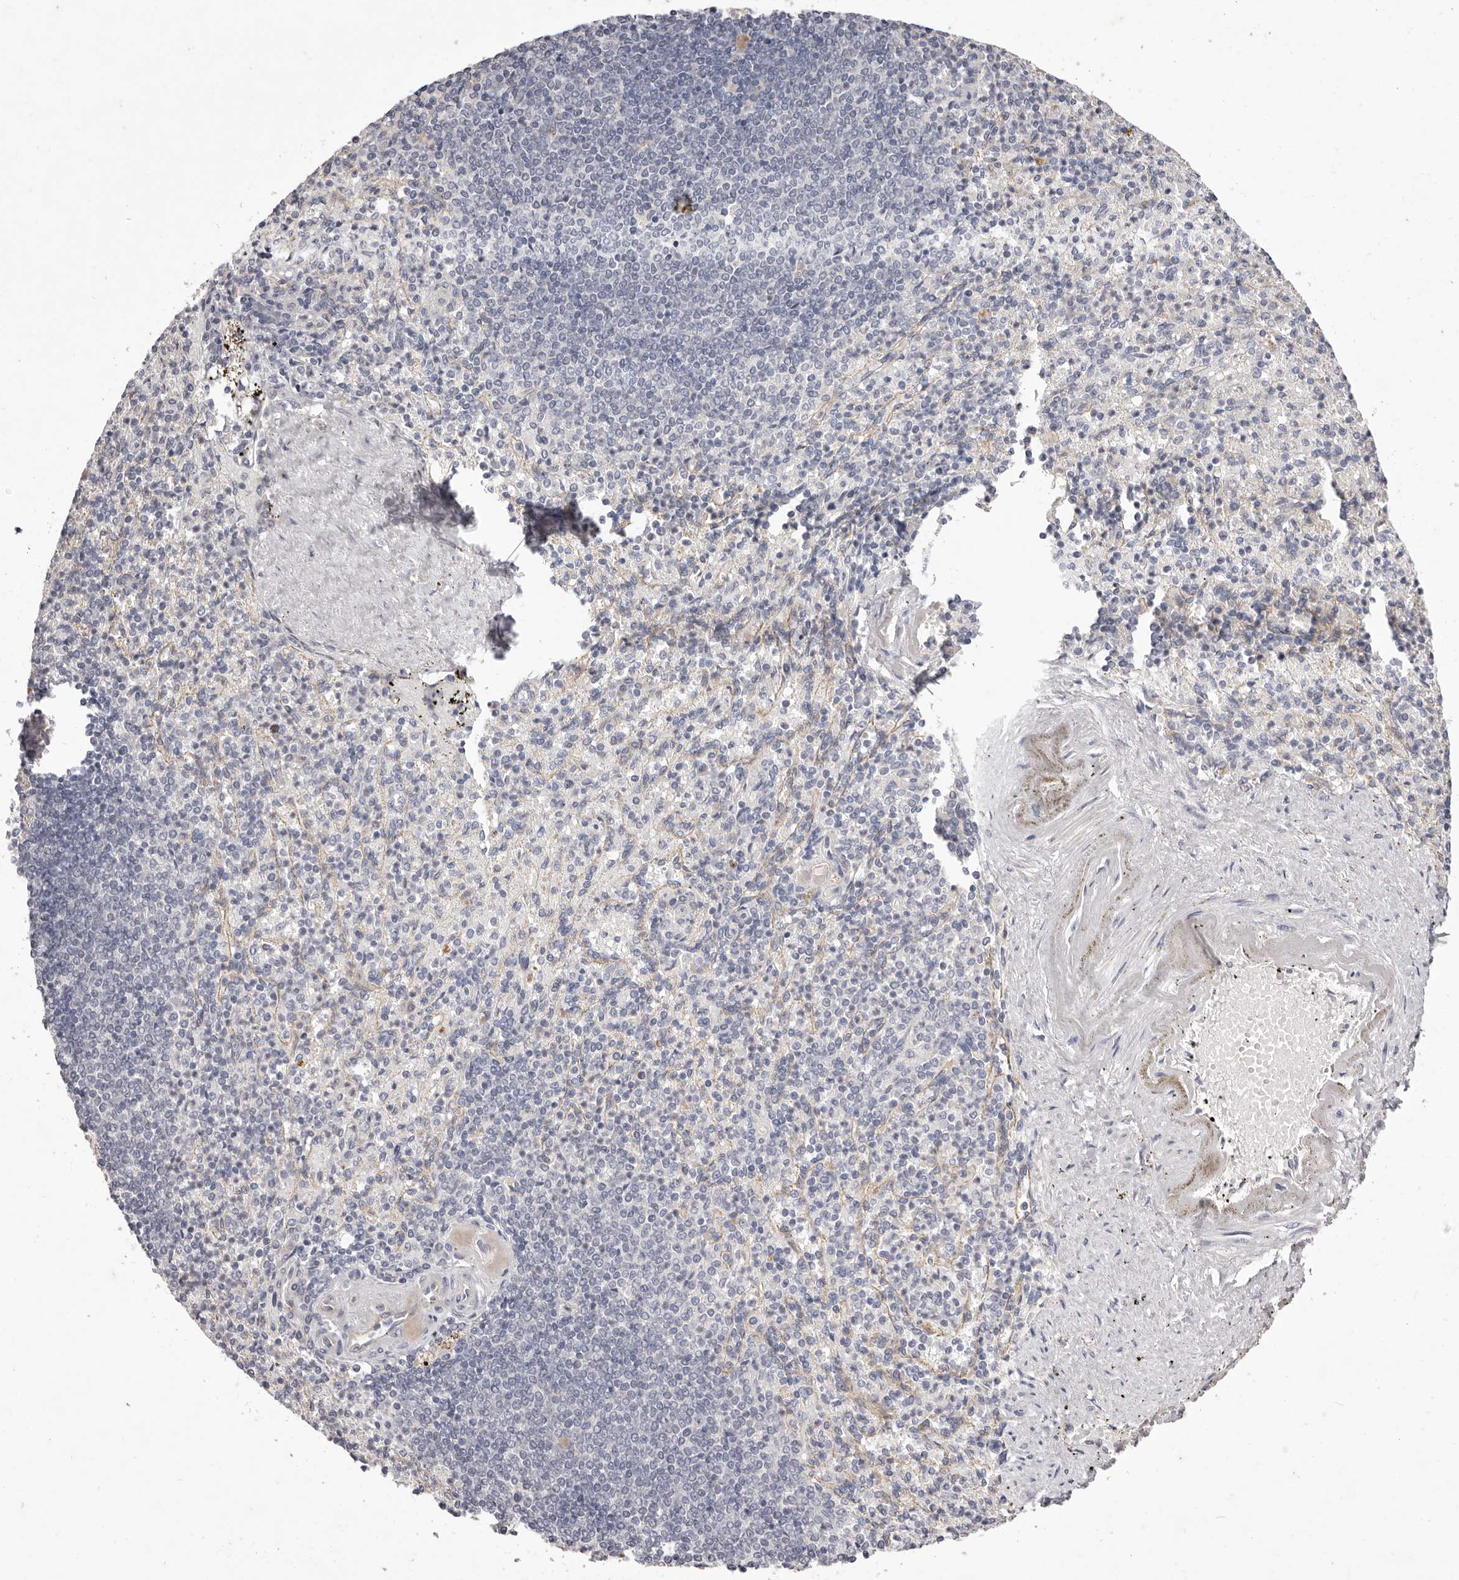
{"staining": {"intensity": "negative", "quantity": "none", "location": "none"}, "tissue": "spleen", "cell_type": "Cells in red pulp", "image_type": "normal", "snomed": [{"axis": "morphology", "description": "Normal tissue, NOS"}, {"axis": "topography", "description": "Spleen"}], "caption": "This is an immunohistochemistry micrograph of benign spleen. There is no positivity in cells in red pulp.", "gene": "GARNL3", "patient": {"sex": "female", "age": 74}}